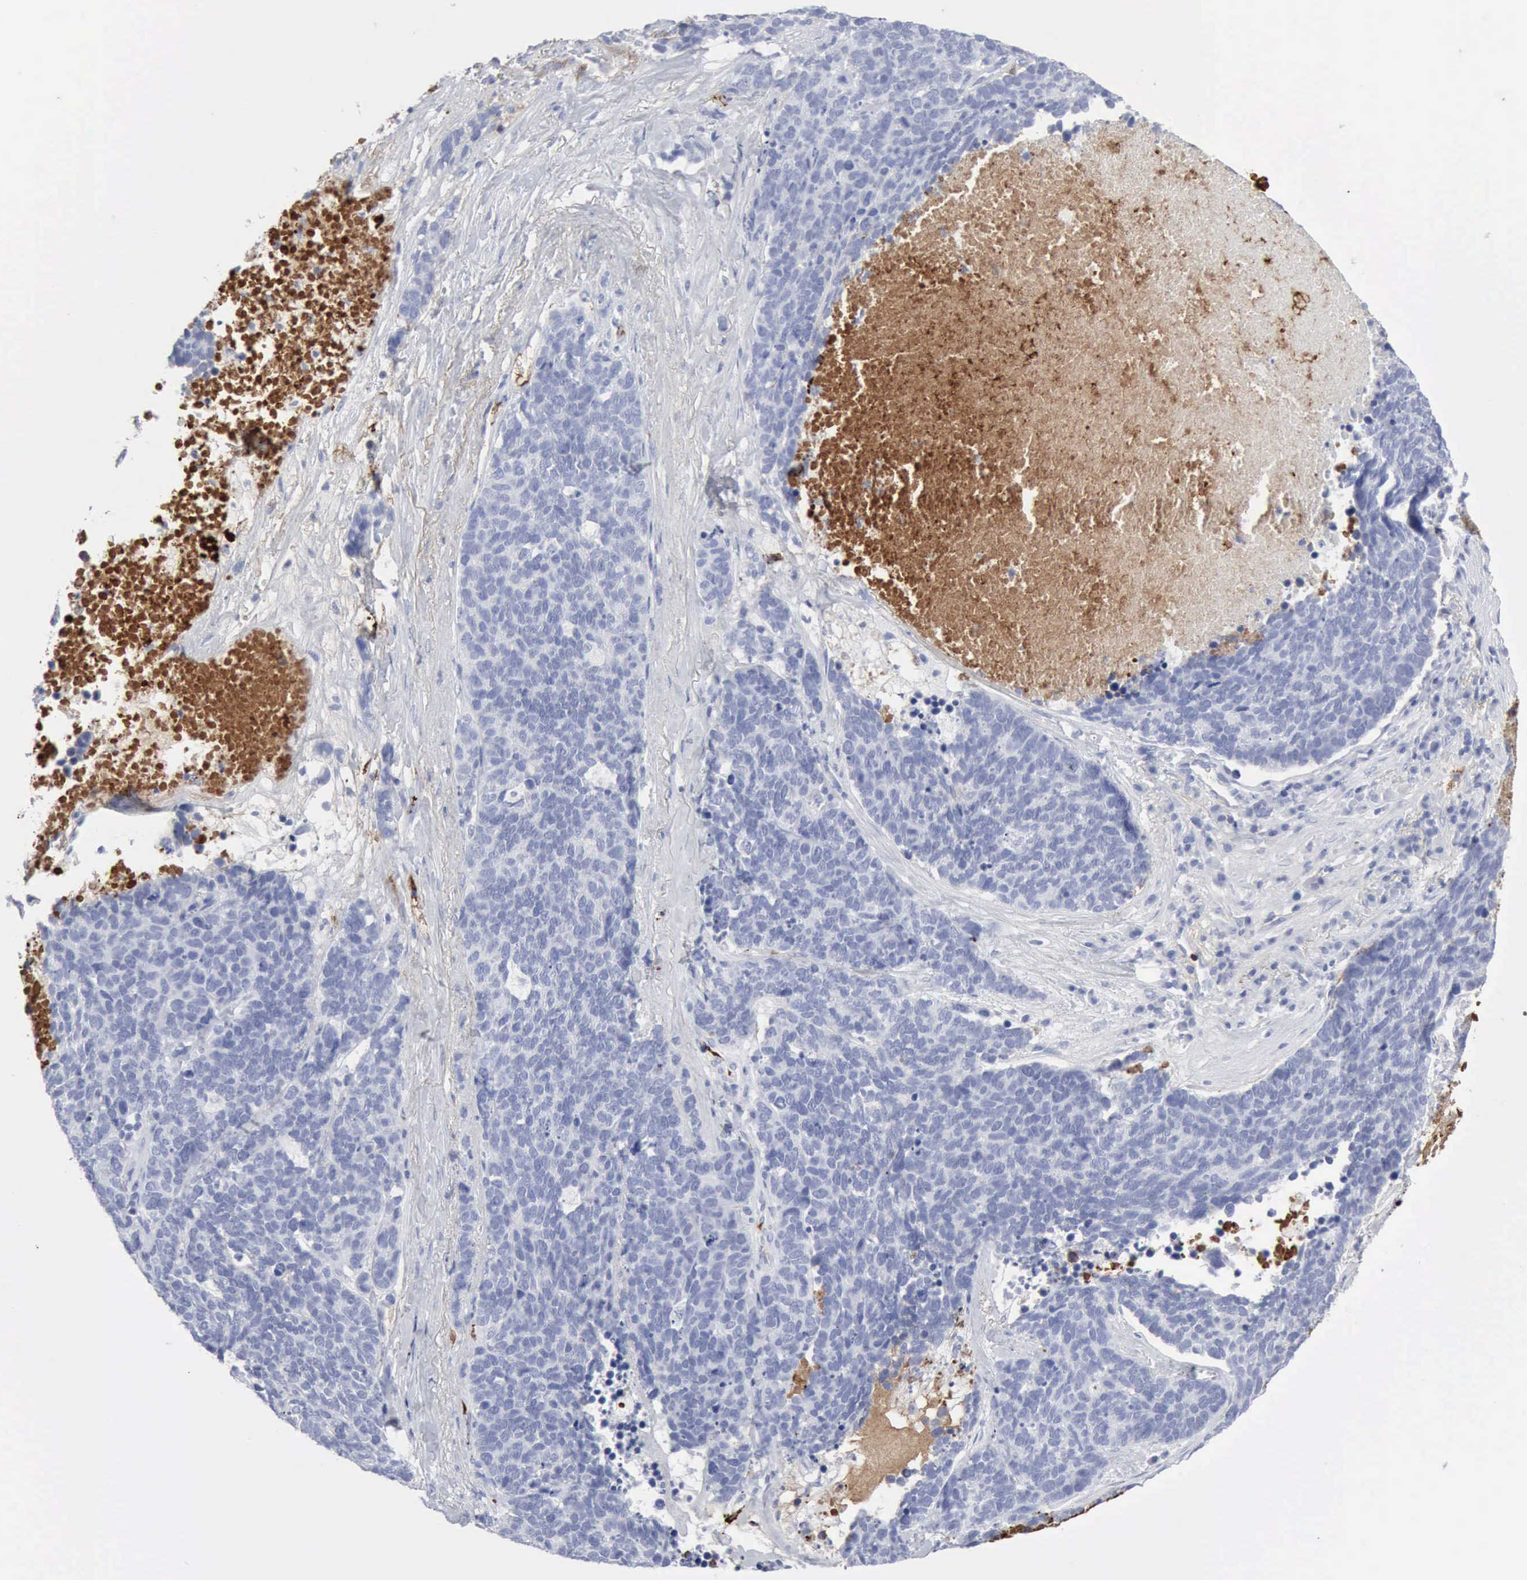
{"staining": {"intensity": "negative", "quantity": "none", "location": "none"}, "tissue": "lung cancer", "cell_type": "Tumor cells", "image_type": "cancer", "snomed": [{"axis": "morphology", "description": "Neoplasm, malignant, NOS"}, {"axis": "topography", "description": "Lung"}], "caption": "DAB (3,3'-diaminobenzidine) immunohistochemical staining of lung cancer shows no significant expression in tumor cells. (Stains: DAB (3,3'-diaminobenzidine) immunohistochemistry (IHC) with hematoxylin counter stain, Microscopy: brightfield microscopy at high magnification).", "gene": "C4BPA", "patient": {"sex": "female", "age": 75}}